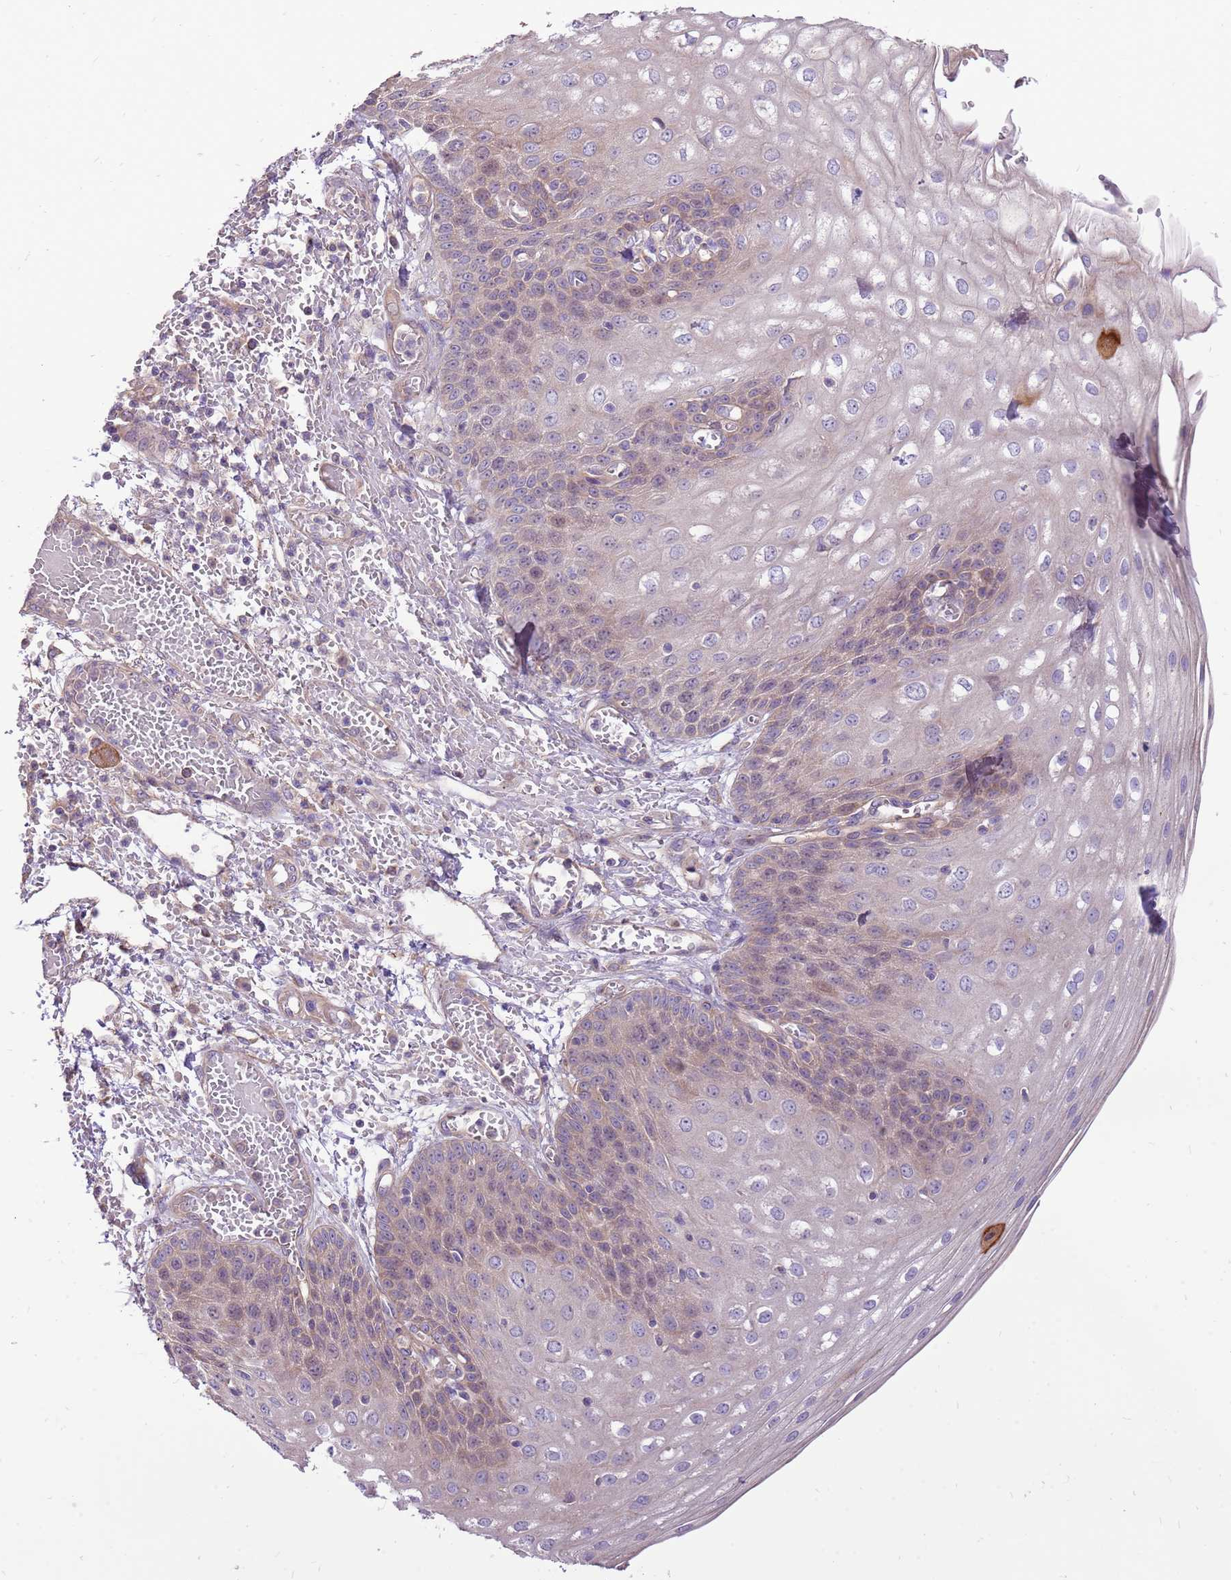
{"staining": {"intensity": "weak", "quantity": "25%-75%", "location": "cytoplasmic/membranous"}, "tissue": "esophagus", "cell_type": "Squamous epithelial cells", "image_type": "normal", "snomed": [{"axis": "morphology", "description": "Normal tissue, NOS"}, {"axis": "topography", "description": "Esophagus"}], "caption": "High-power microscopy captured an immunohistochemistry micrograph of benign esophagus, revealing weak cytoplasmic/membranous staining in about 25%-75% of squamous epithelial cells. (brown staining indicates protein expression, while blue staining denotes nuclei).", "gene": "WASHC4", "patient": {"sex": "male", "age": 81}}